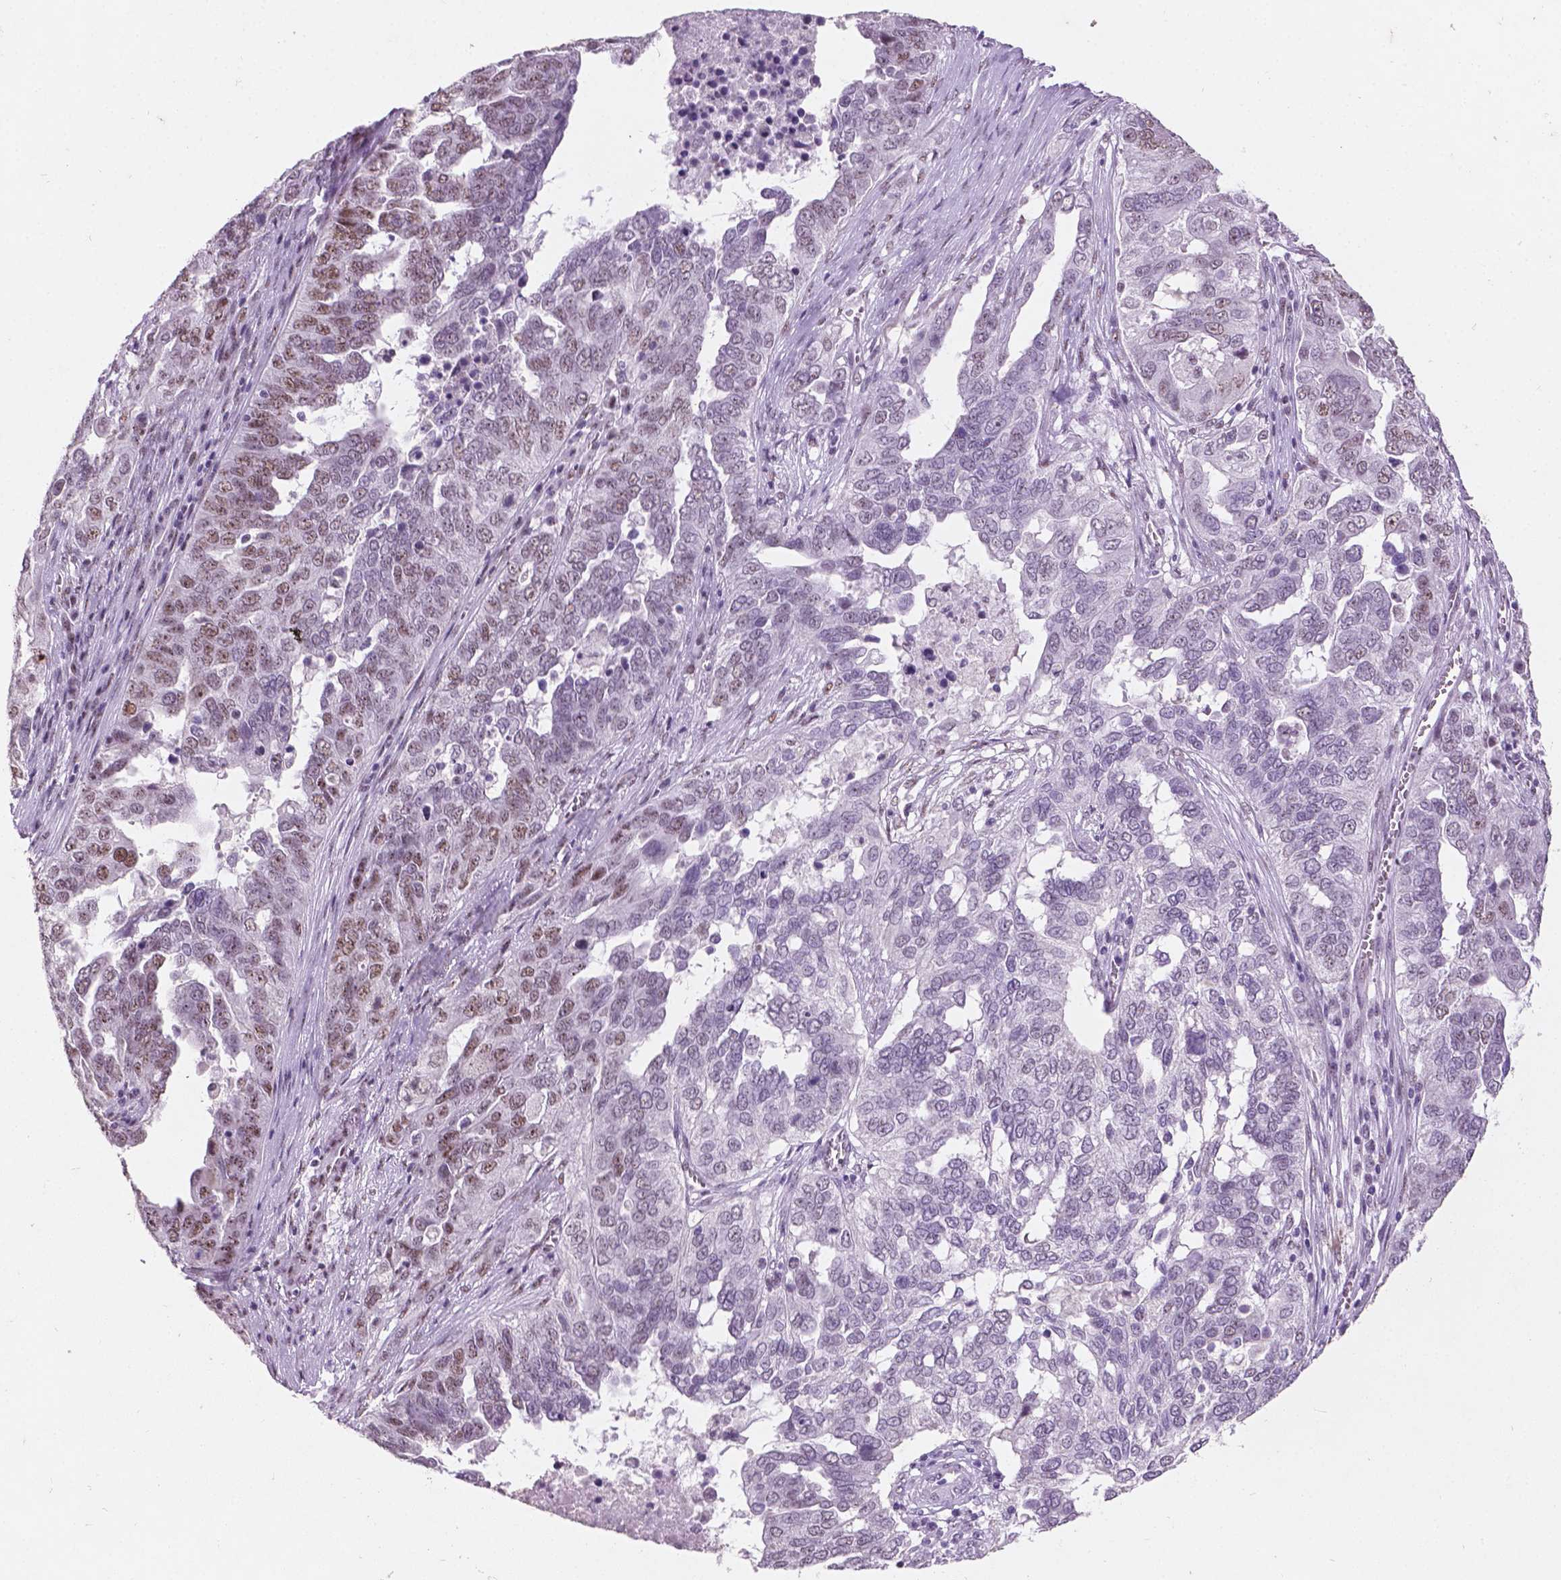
{"staining": {"intensity": "moderate", "quantity": "<25%", "location": "nuclear"}, "tissue": "ovarian cancer", "cell_type": "Tumor cells", "image_type": "cancer", "snomed": [{"axis": "morphology", "description": "Carcinoma, endometroid"}, {"axis": "topography", "description": "Soft tissue"}, {"axis": "topography", "description": "Ovary"}], "caption": "Tumor cells exhibit moderate nuclear expression in approximately <25% of cells in ovarian endometroid carcinoma.", "gene": "COIL", "patient": {"sex": "female", "age": 52}}